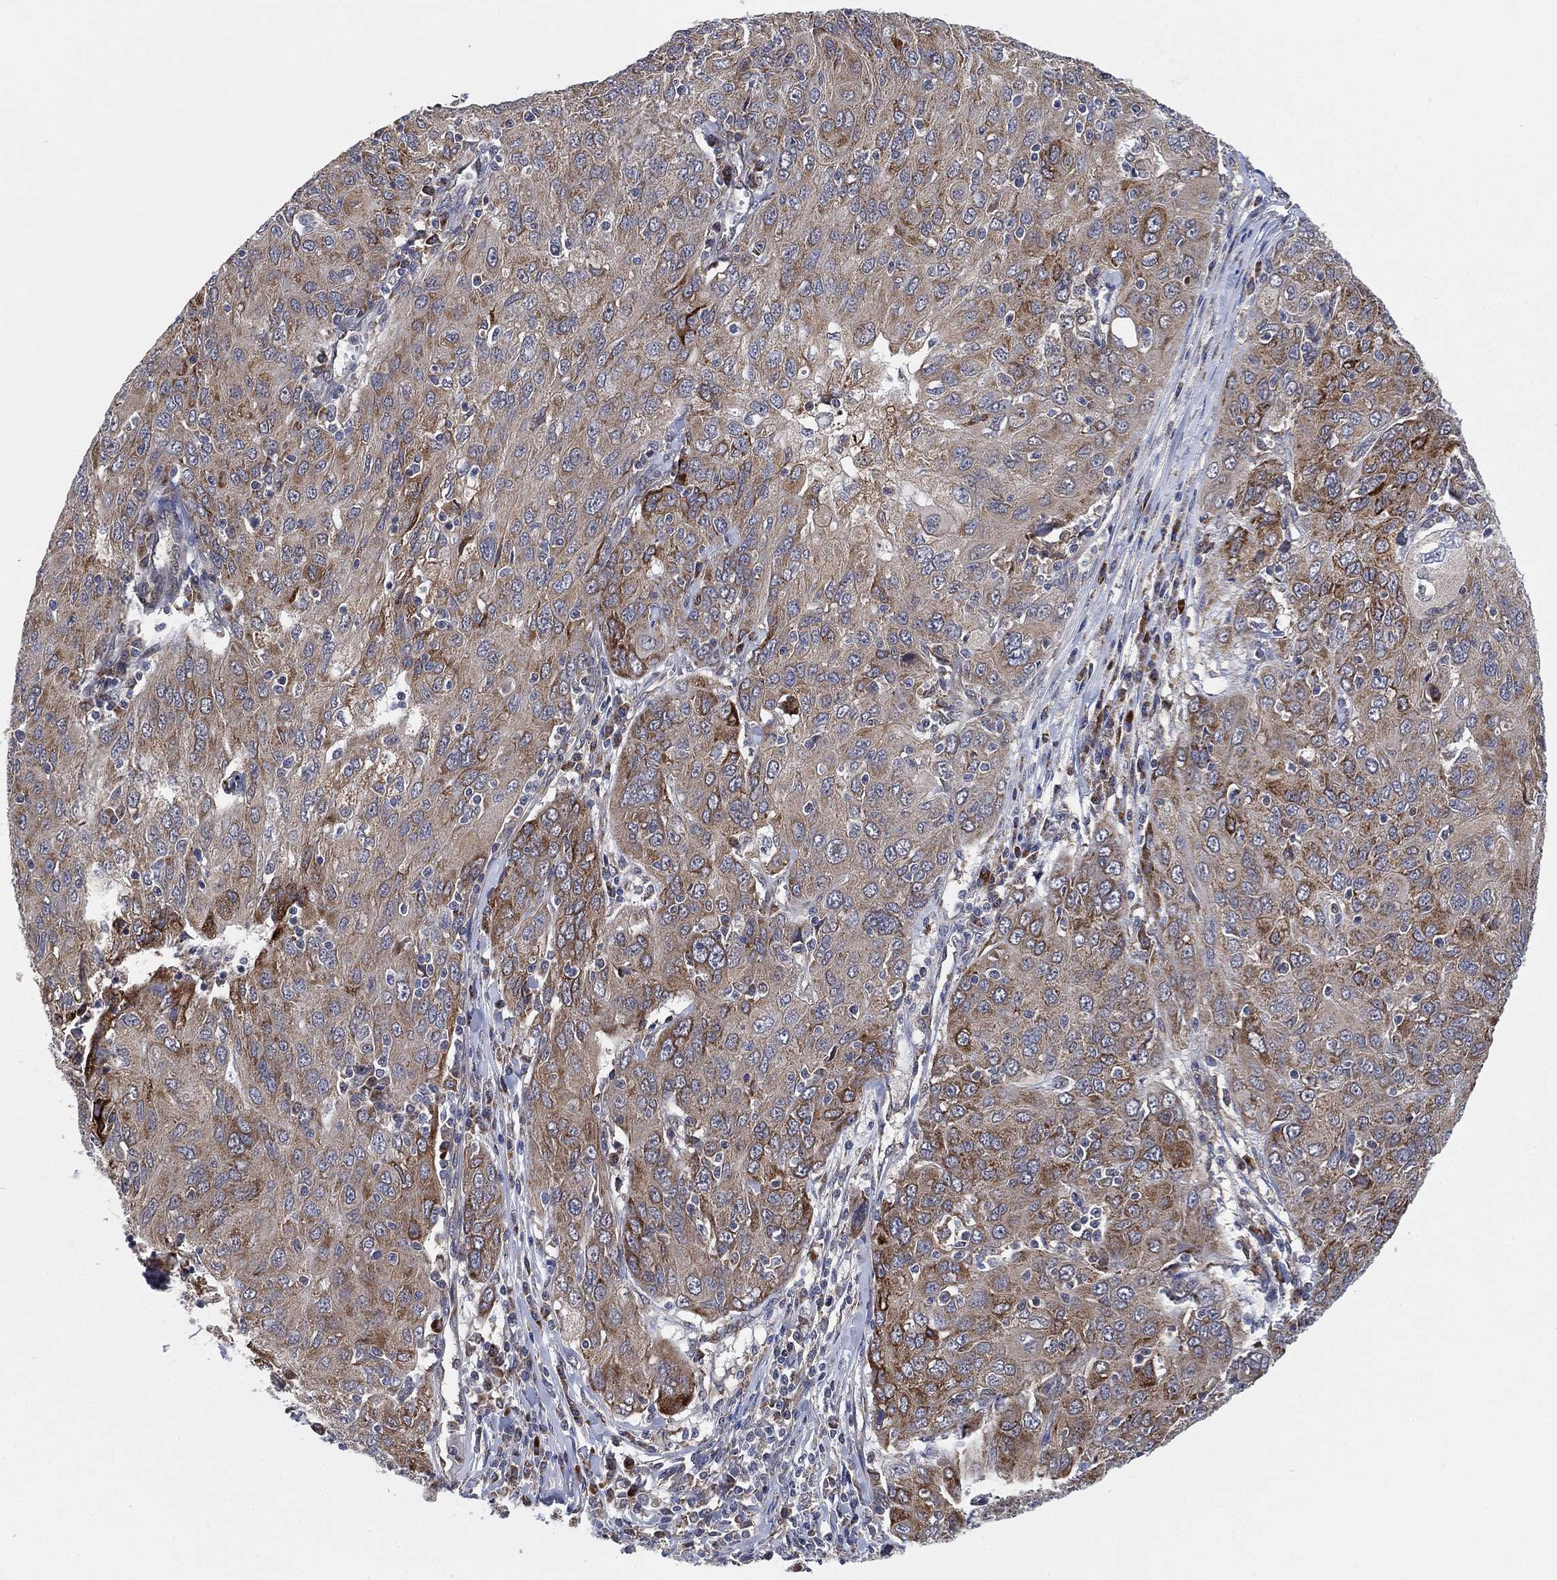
{"staining": {"intensity": "moderate", "quantity": "<25%", "location": "cytoplasmic/membranous"}, "tissue": "ovarian cancer", "cell_type": "Tumor cells", "image_type": "cancer", "snomed": [{"axis": "morphology", "description": "Carcinoma, endometroid"}, {"axis": "topography", "description": "Ovary"}], "caption": "Protein staining of ovarian endometroid carcinoma tissue reveals moderate cytoplasmic/membranous expression in approximately <25% of tumor cells.", "gene": "FES", "patient": {"sex": "female", "age": 50}}